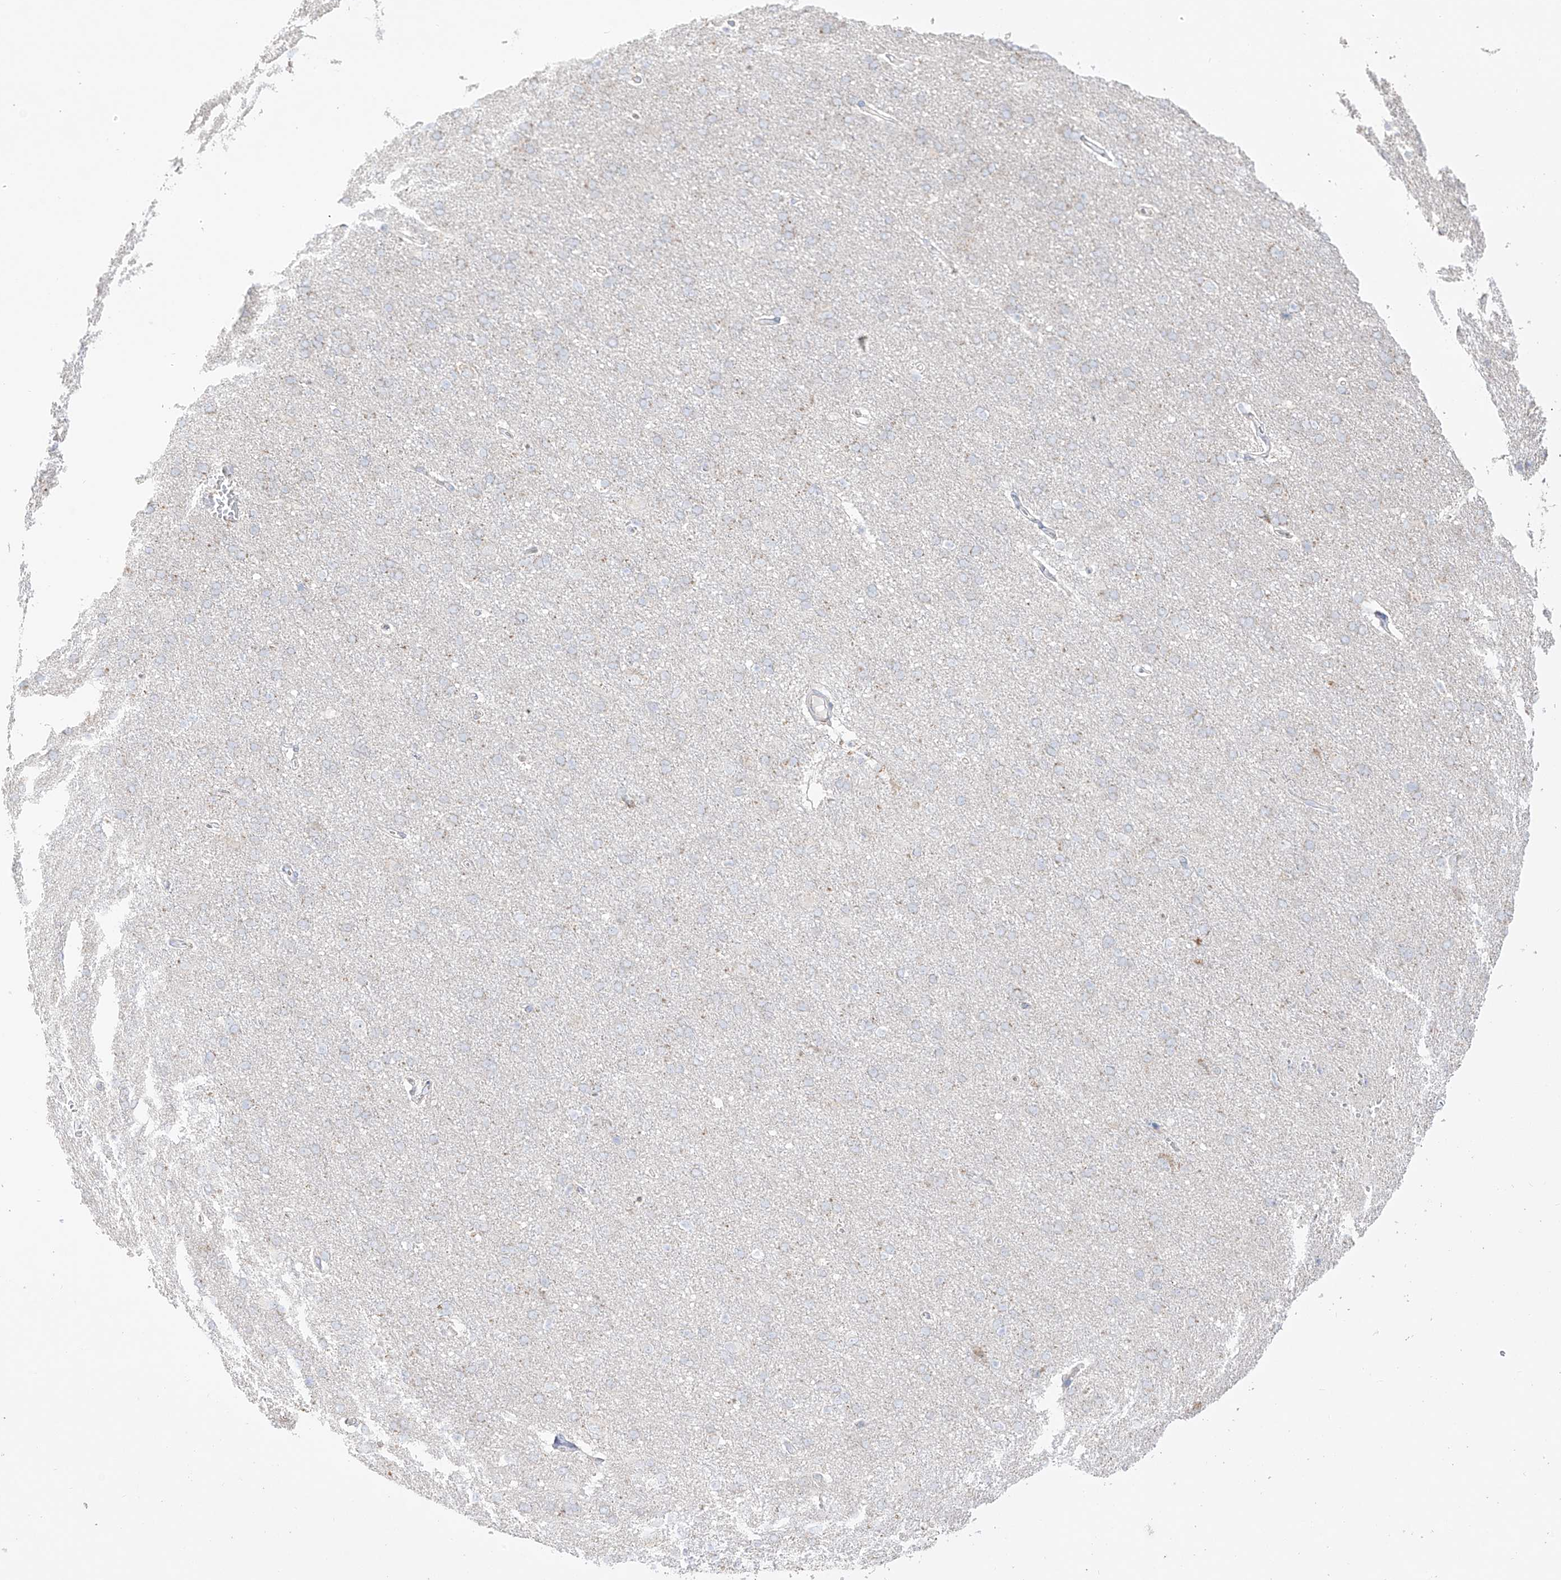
{"staining": {"intensity": "negative", "quantity": "none", "location": "none"}, "tissue": "cerebral cortex", "cell_type": "Endothelial cells", "image_type": "normal", "snomed": [{"axis": "morphology", "description": "Normal tissue, NOS"}, {"axis": "topography", "description": "Cerebral cortex"}], "caption": "Immunohistochemistry photomicrograph of normal cerebral cortex: human cerebral cortex stained with DAB exhibits no significant protein staining in endothelial cells. (Stains: DAB immunohistochemistry (IHC) with hematoxylin counter stain, Microscopy: brightfield microscopy at high magnification).", "gene": "RCHY1", "patient": {"sex": "male", "age": 62}}